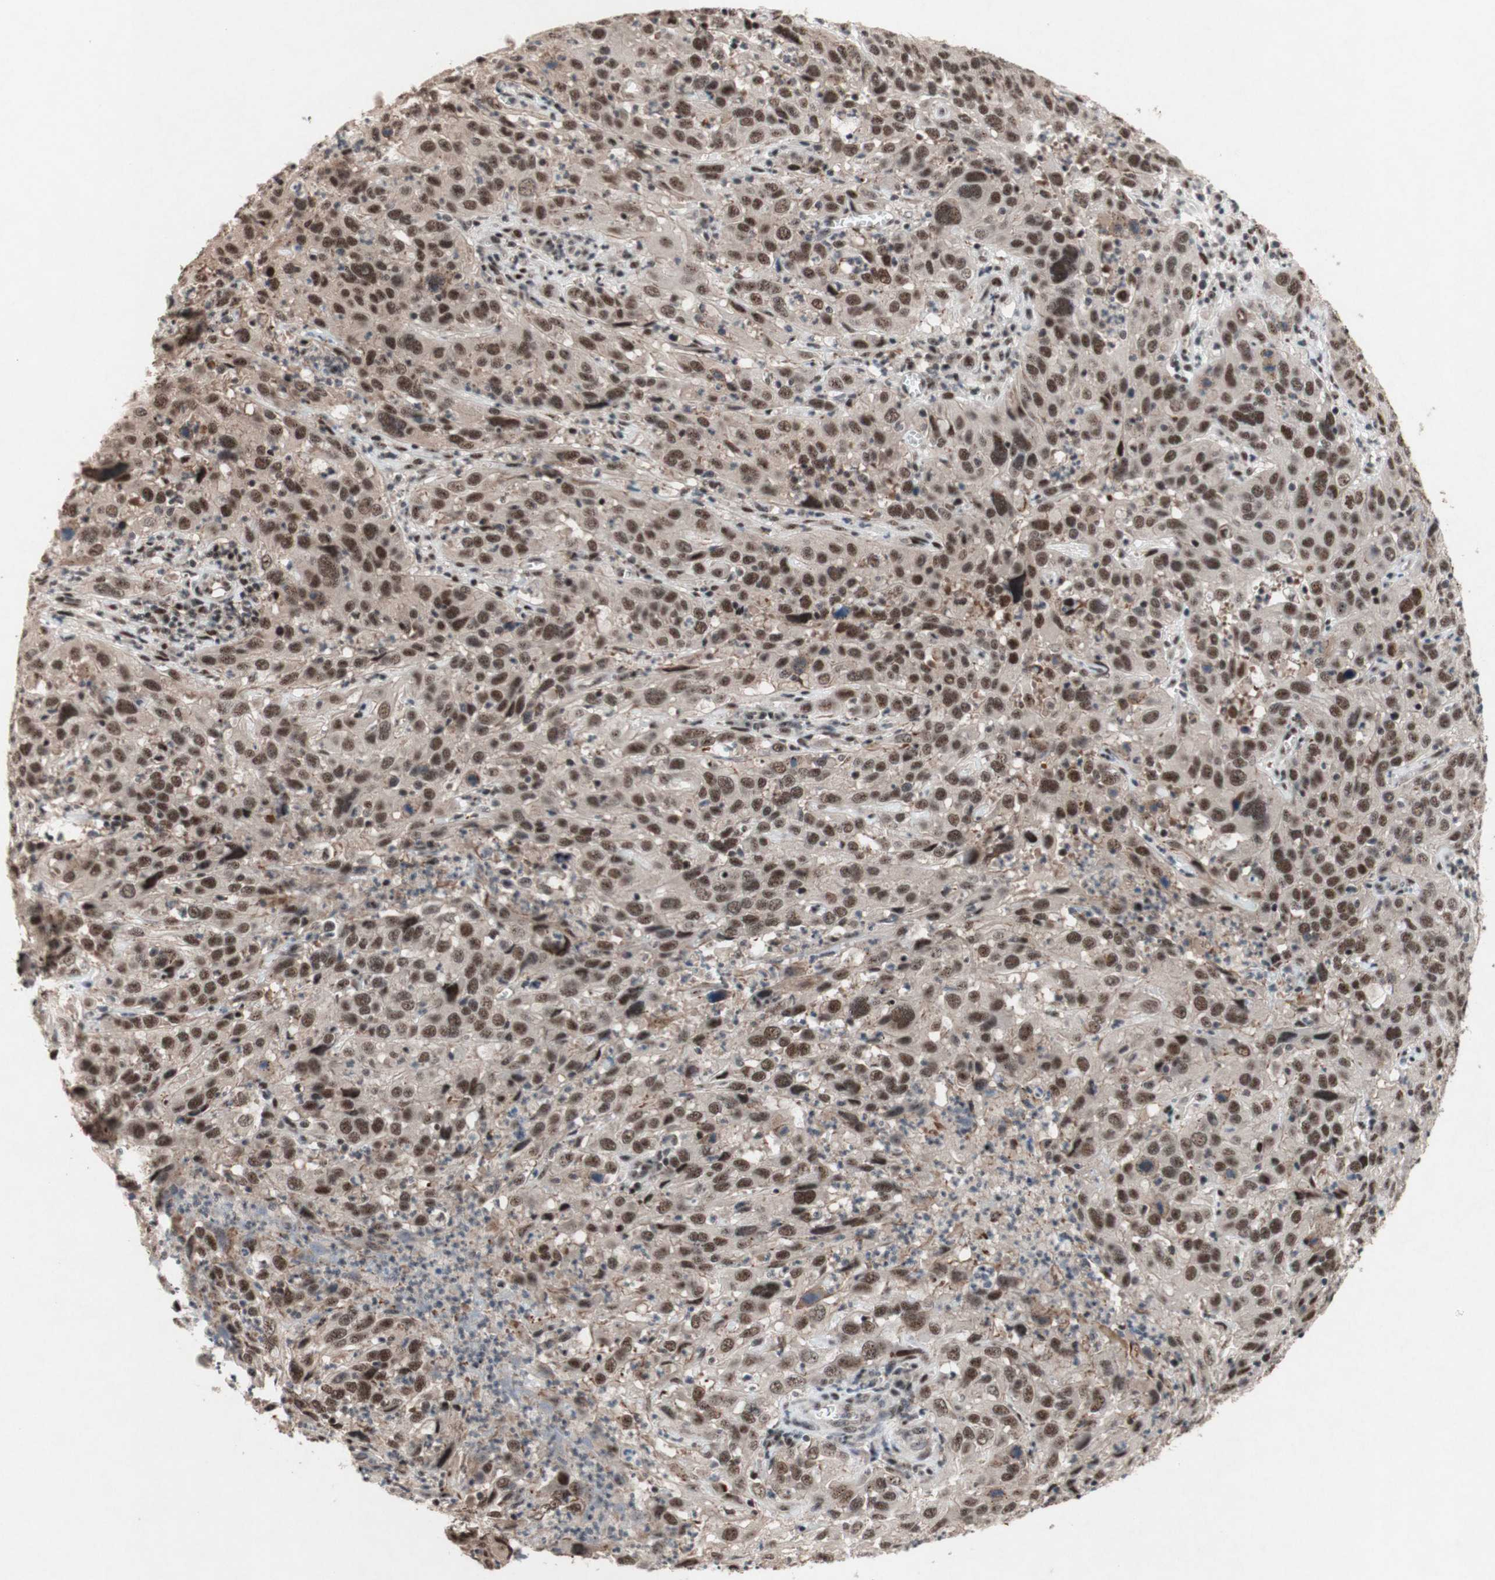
{"staining": {"intensity": "moderate", "quantity": ">75%", "location": "nuclear"}, "tissue": "cervical cancer", "cell_type": "Tumor cells", "image_type": "cancer", "snomed": [{"axis": "morphology", "description": "Squamous cell carcinoma, NOS"}, {"axis": "topography", "description": "Cervix"}], "caption": "Cervical squamous cell carcinoma was stained to show a protein in brown. There is medium levels of moderate nuclear positivity in approximately >75% of tumor cells. (brown staining indicates protein expression, while blue staining denotes nuclei).", "gene": "TLE1", "patient": {"sex": "female", "age": 32}}